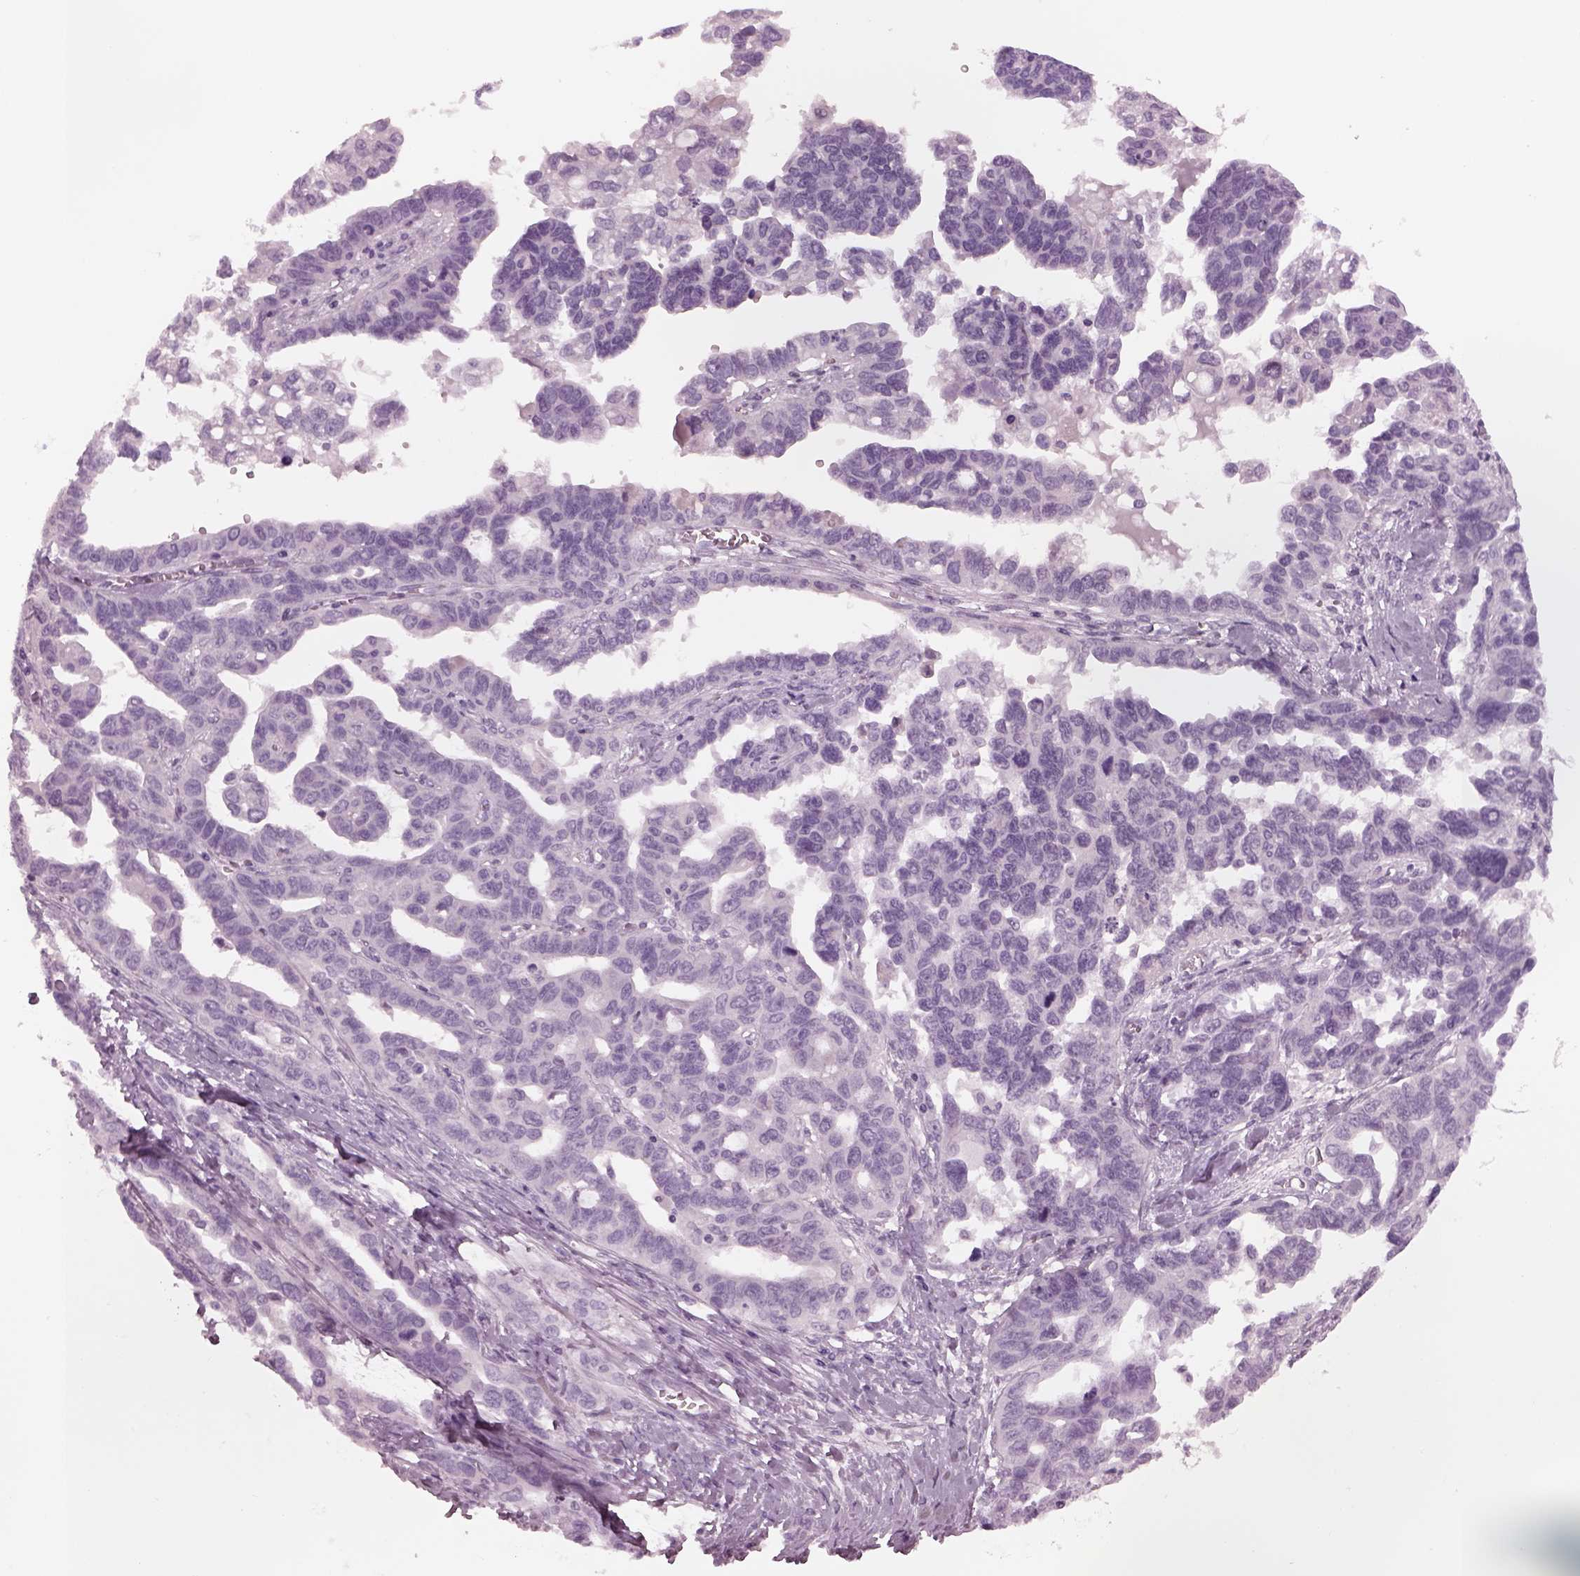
{"staining": {"intensity": "negative", "quantity": "none", "location": "none"}, "tissue": "ovarian cancer", "cell_type": "Tumor cells", "image_type": "cancer", "snomed": [{"axis": "morphology", "description": "Cystadenocarcinoma, serous, NOS"}, {"axis": "topography", "description": "Ovary"}], "caption": "Micrograph shows no significant protein staining in tumor cells of ovarian serous cystadenocarcinoma.", "gene": "CYLC1", "patient": {"sex": "female", "age": 69}}